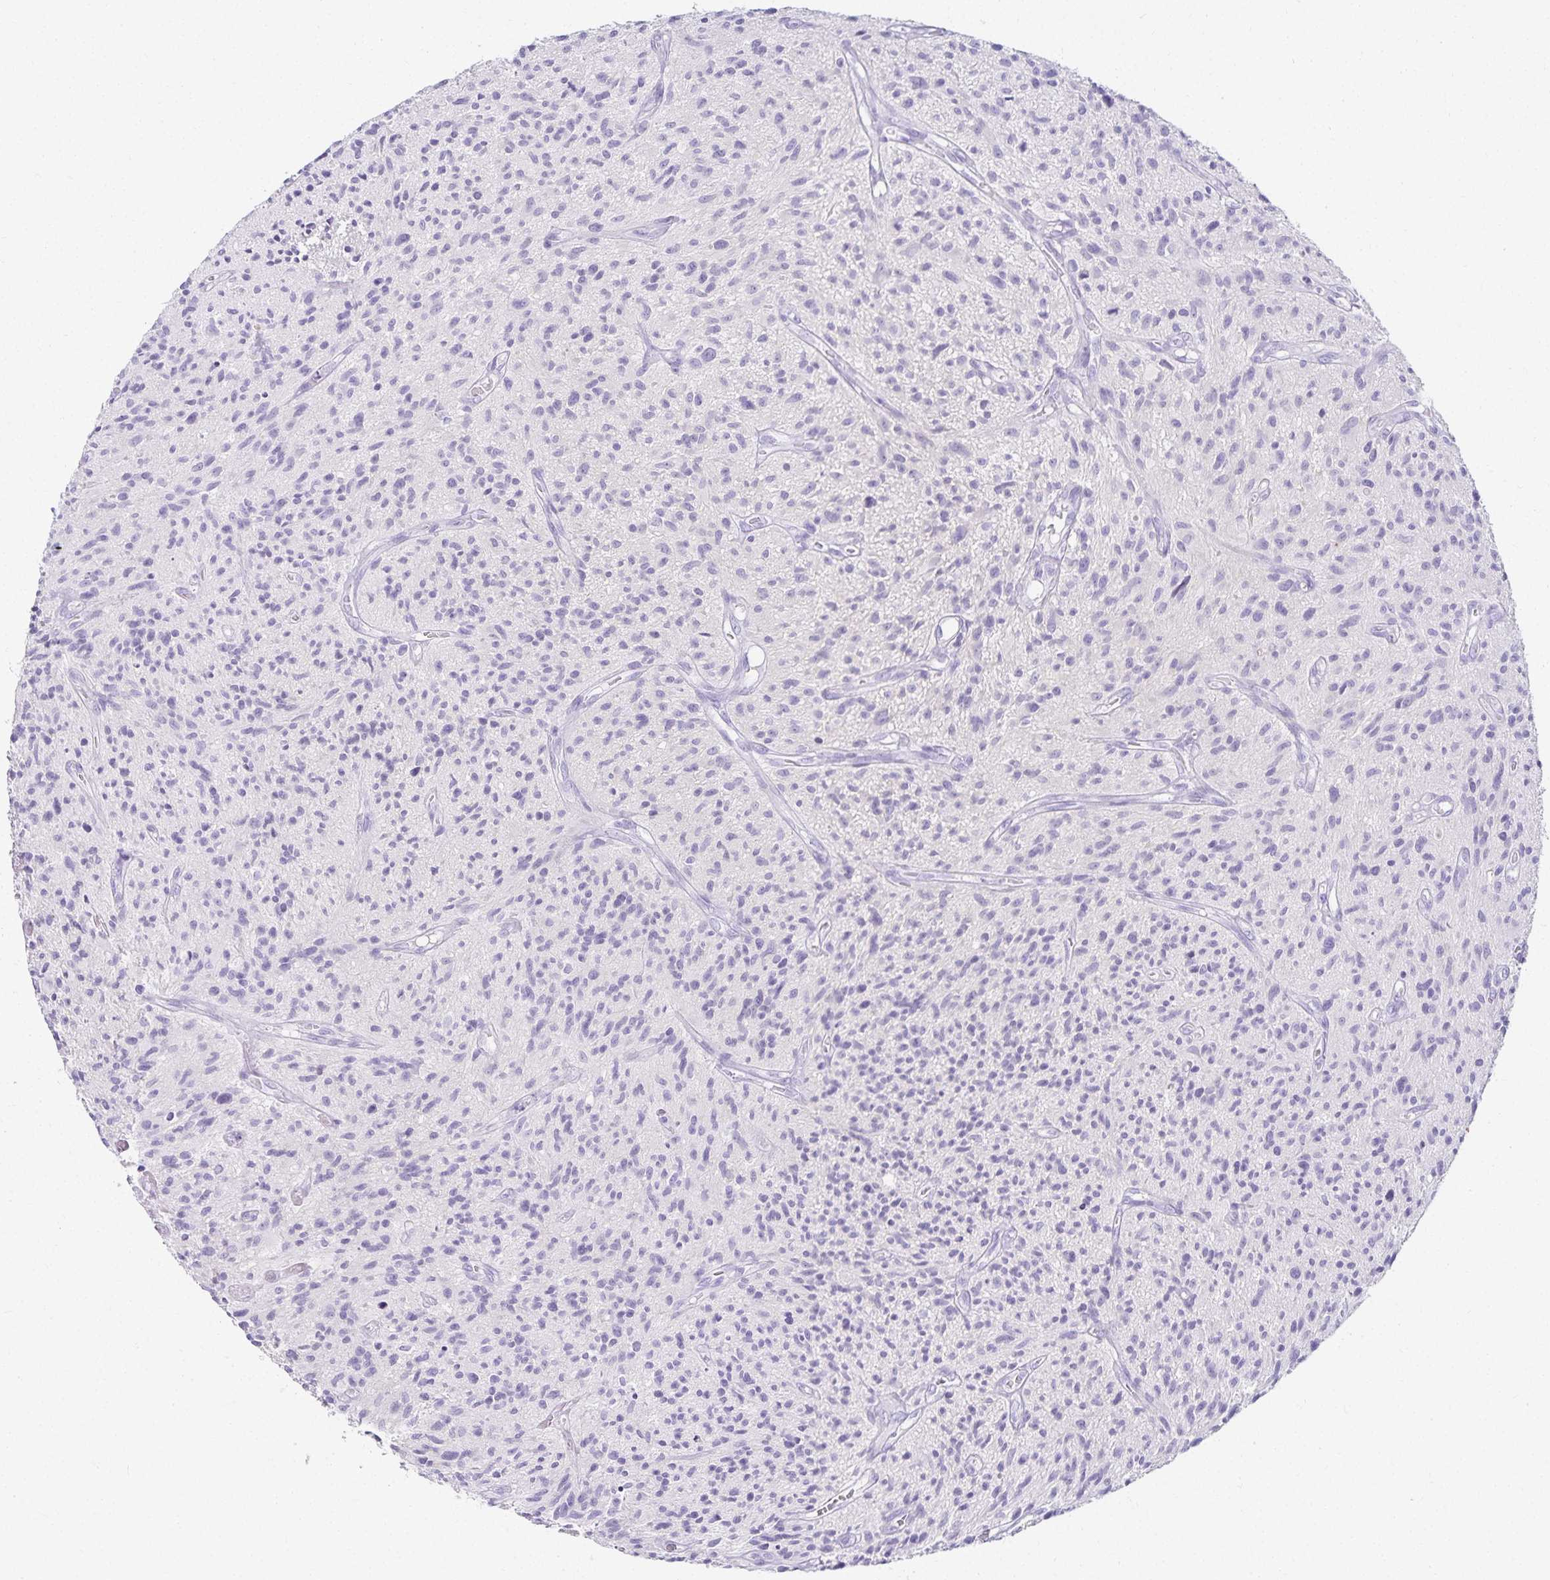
{"staining": {"intensity": "negative", "quantity": "none", "location": "none"}, "tissue": "glioma", "cell_type": "Tumor cells", "image_type": "cancer", "snomed": [{"axis": "morphology", "description": "Glioma, malignant, High grade"}, {"axis": "topography", "description": "Brain"}], "caption": "IHC photomicrograph of human malignant glioma (high-grade) stained for a protein (brown), which shows no expression in tumor cells.", "gene": "GP2", "patient": {"sex": "male", "age": 75}}